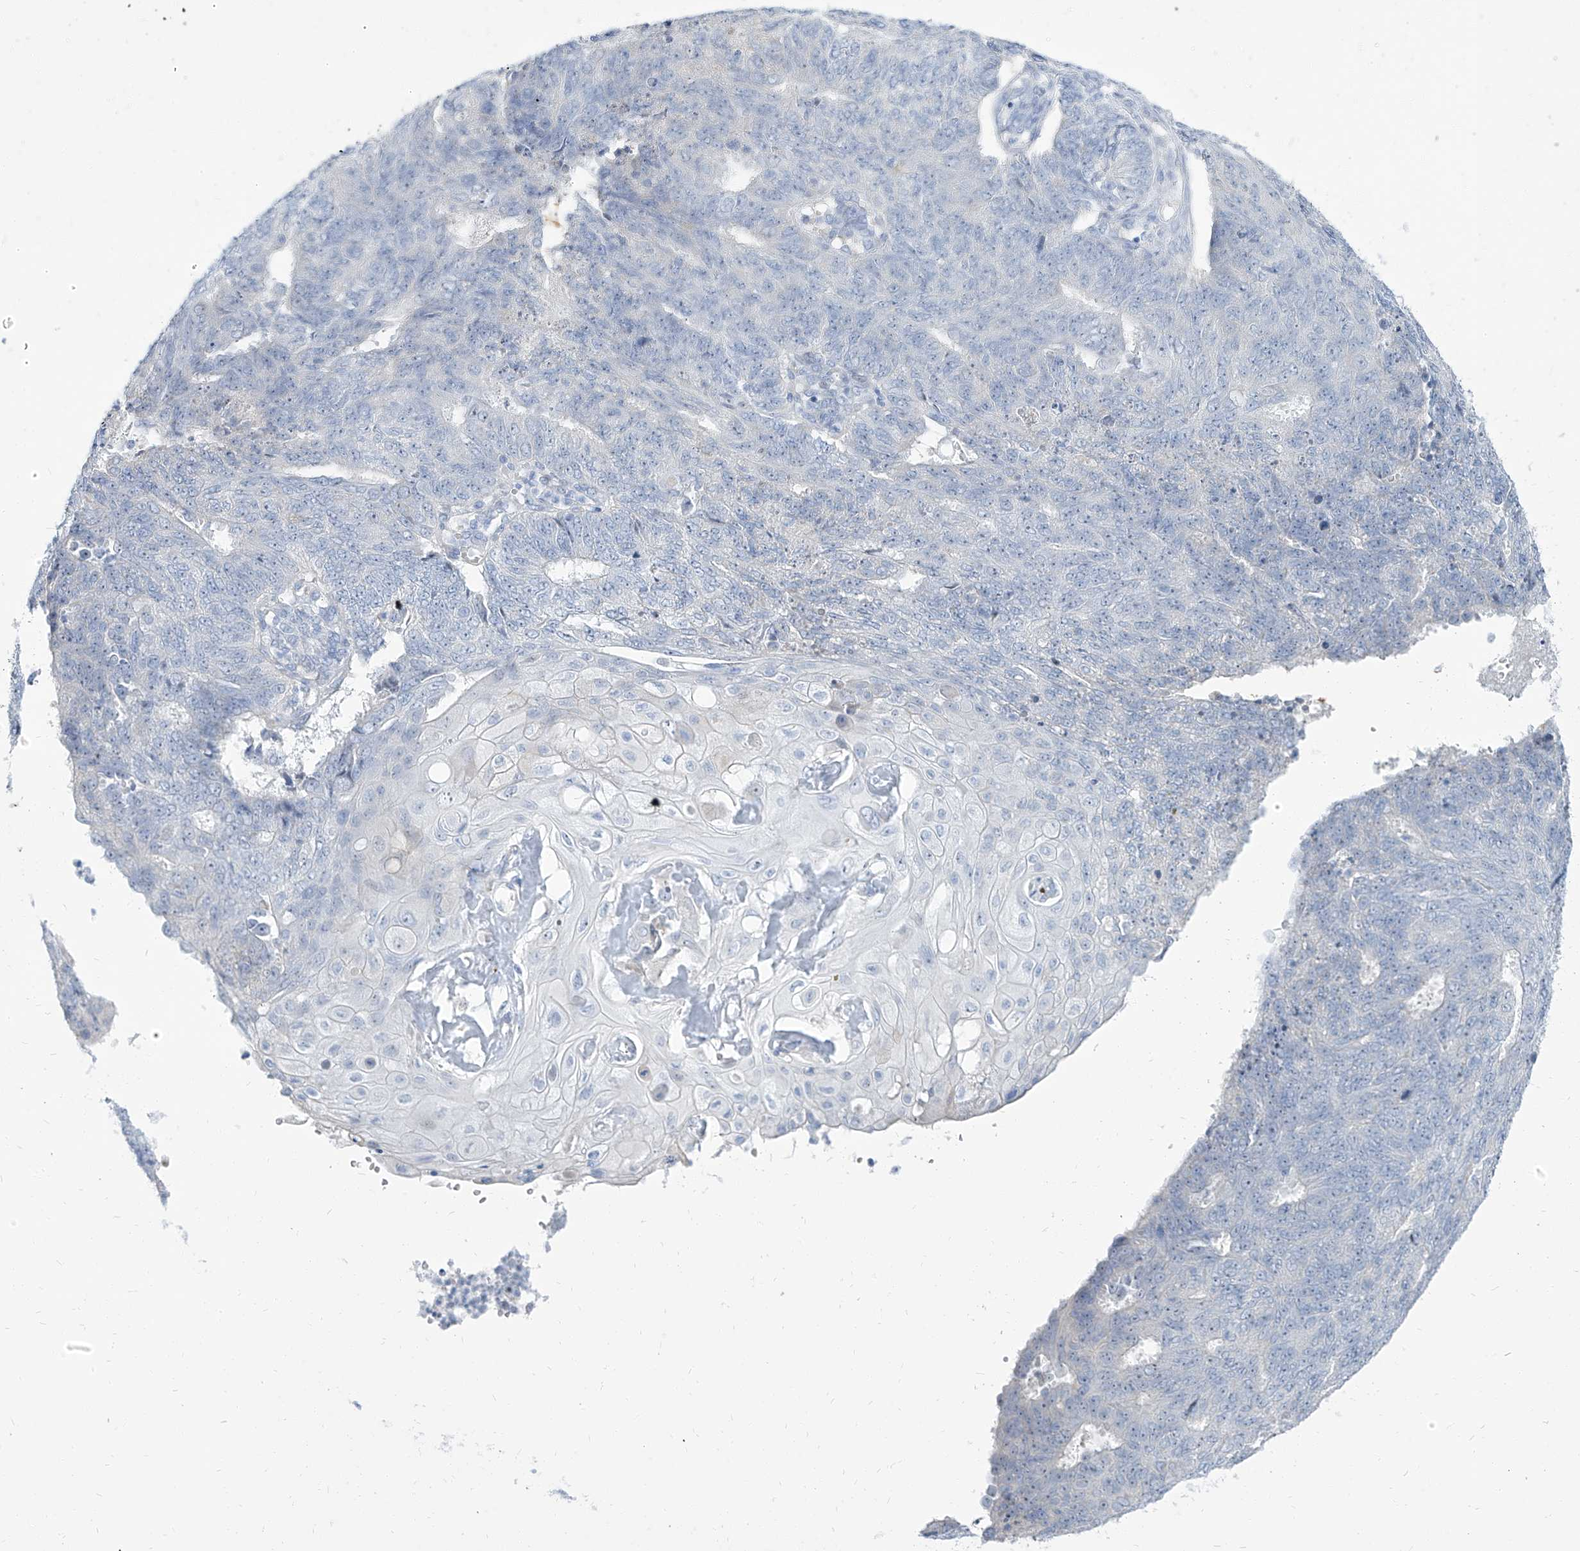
{"staining": {"intensity": "negative", "quantity": "none", "location": "none"}, "tissue": "endometrial cancer", "cell_type": "Tumor cells", "image_type": "cancer", "snomed": [{"axis": "morphology", "description": "Adenocarcinoma, NOS"}, {"axis": "topography", "description": "Endometrium"}], "caption": "IHC of endometrial cancer exhibits no expression in tumor cells.", "gene": "TXLNB", "patient": {"sex": "female", "age": 32}}